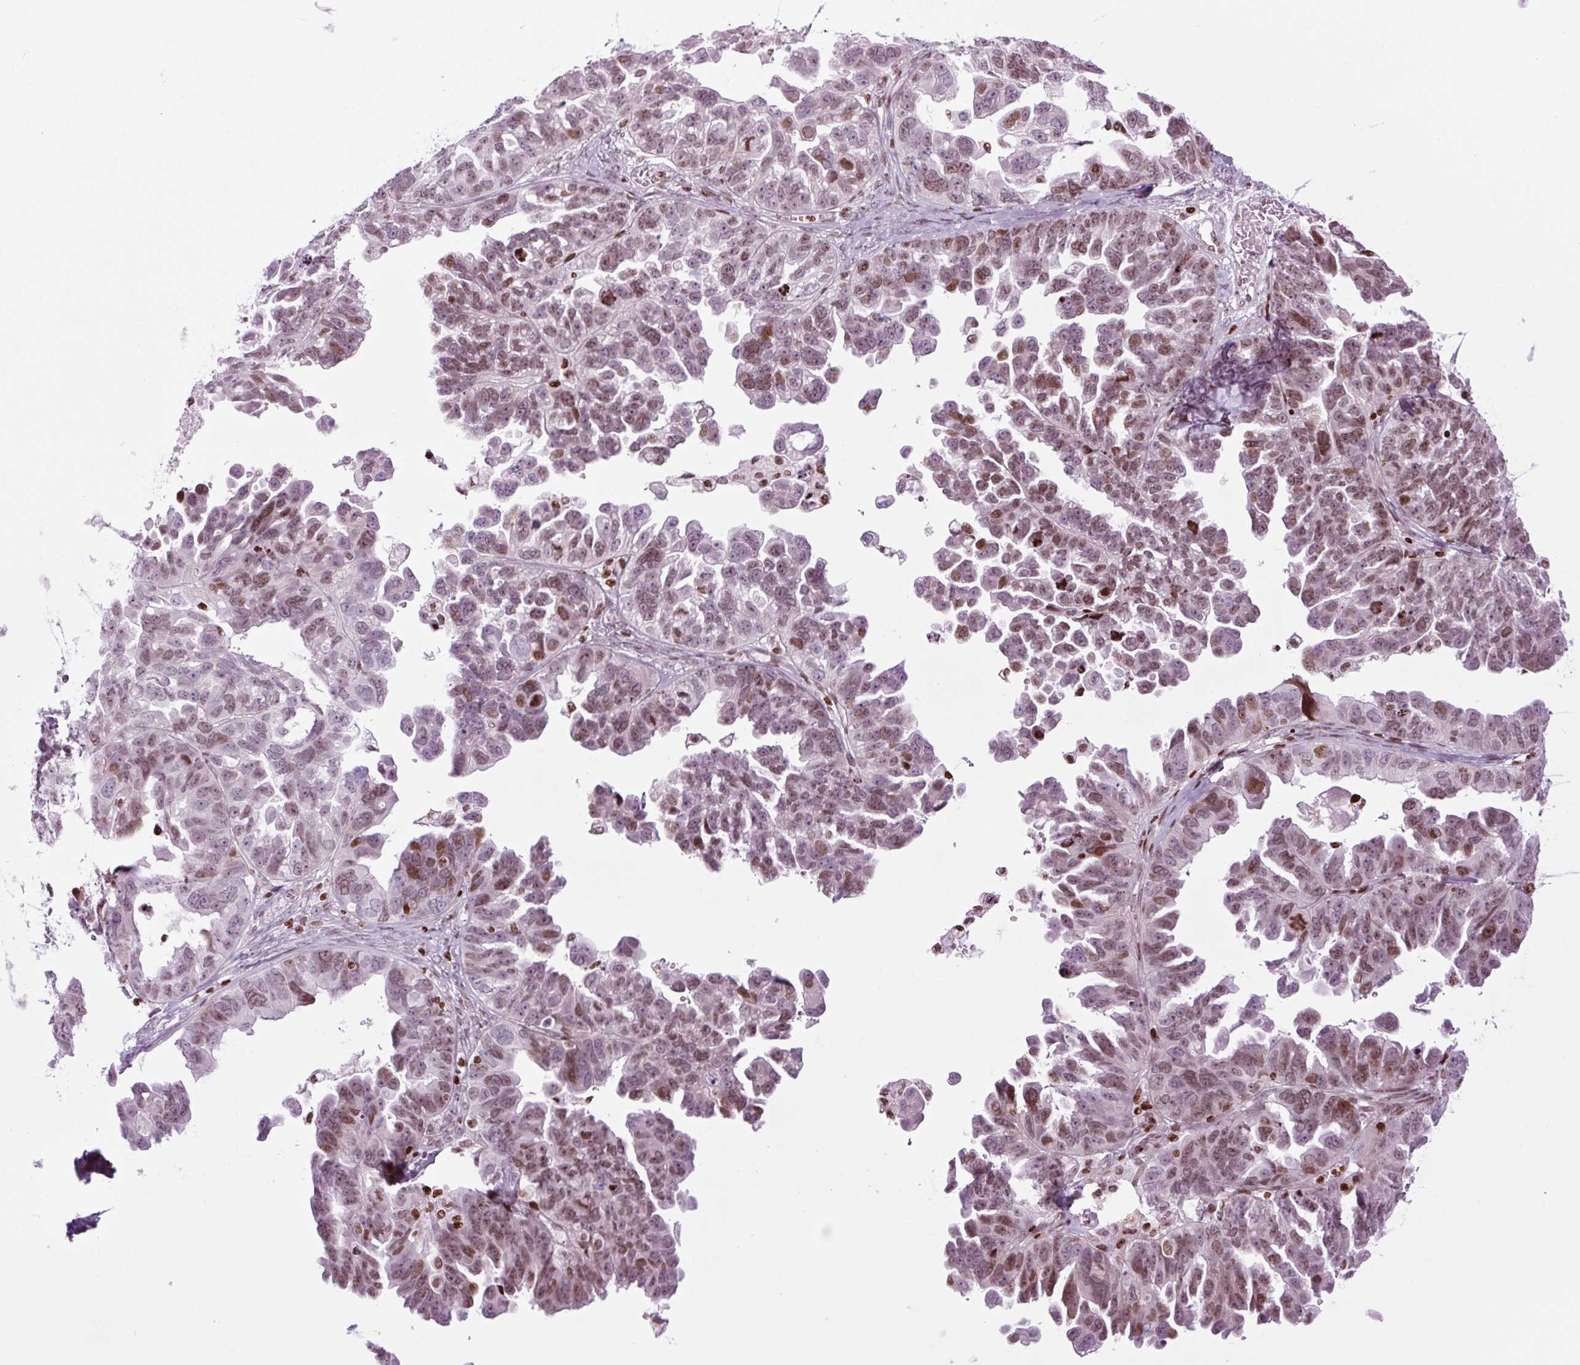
{"staining": {"intensity": "moderate", "quantity": ">75%", "location": "nuclear"}, "tissue": "ovarian cancer", "cell_type": "Tumor cells", "image_type": "cancer", "snomed": [{"axis": "morphology", "description": "Cystadenocarcinoma, serous, NOS"}, {"axis": "topography", "description": "Ovary"}], "caption": "DAB immunohistochemical staining of ovarian cancer demonstrates moderate nuclear protein positivity in about >75% of tumor cells. (DAB IHC, brown staining for protein, blue staining for nuclei).", "gene": "H1-3", "patient": {"sex": "female", "age": 79}}